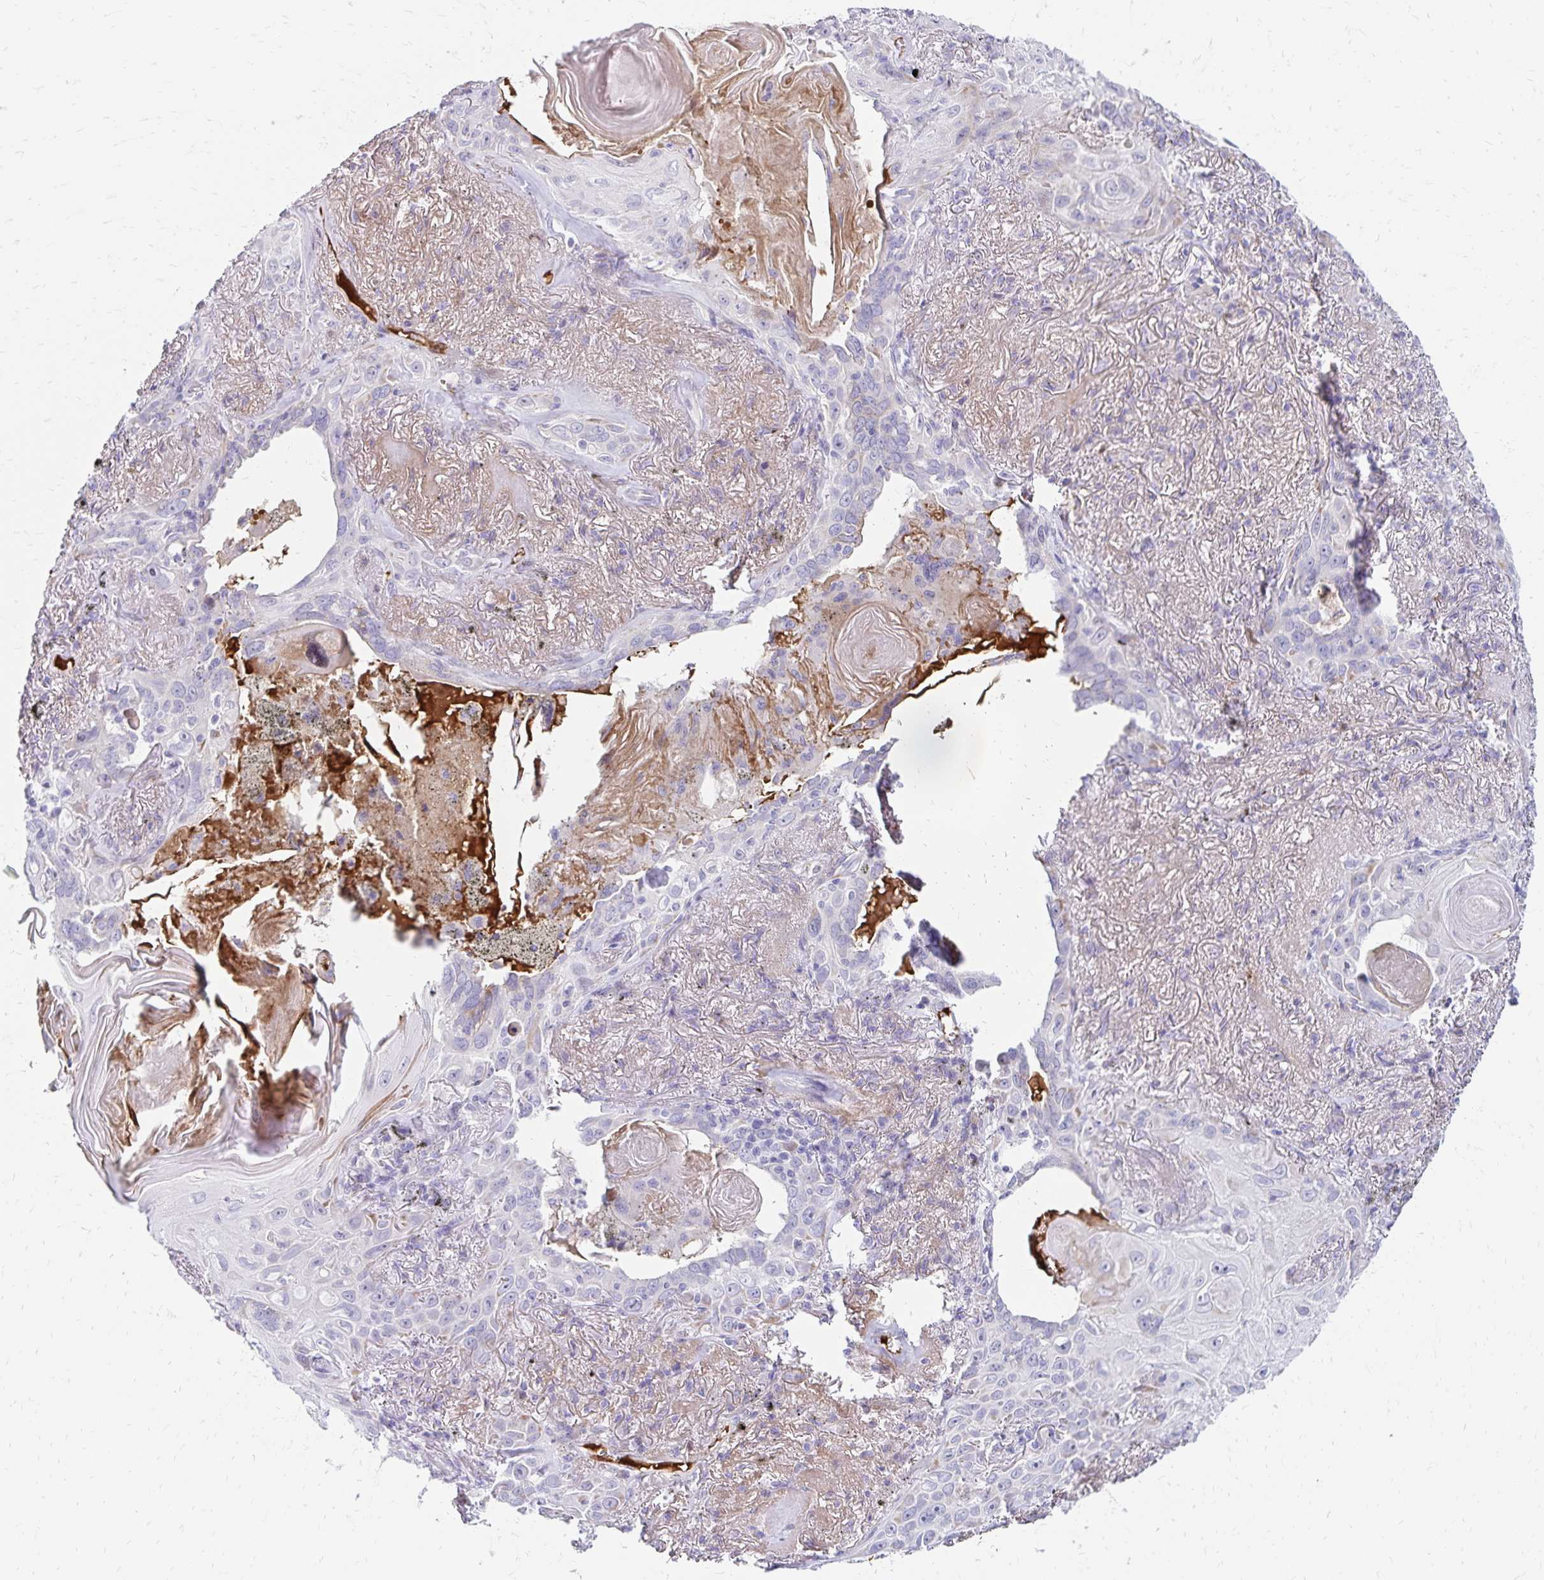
{"staining": {"intensity": "negative", "quantity": "none", "location": "none"}, "tissue": "lung cancer", "cell_type": "Tumor cells", "image_type": "cancer", "snomed": [{"axis": "morphology", "description": "Squamous cell carcinoma, NOS"}, {"axis": "topography", "description": "Lung"}], "caption": "DAB (3,3'-diaminobenzidine) immunohistochemical staining of human lung squamous cell carcinoma demonstrates no significant positivity in tumor cells. (Brightfield microscopy of DAB (3,3'-diaminobenzidine) IHC at high magnification).", "gene": "NECAP1", "patient": {"sex": "male", "age": 79}}